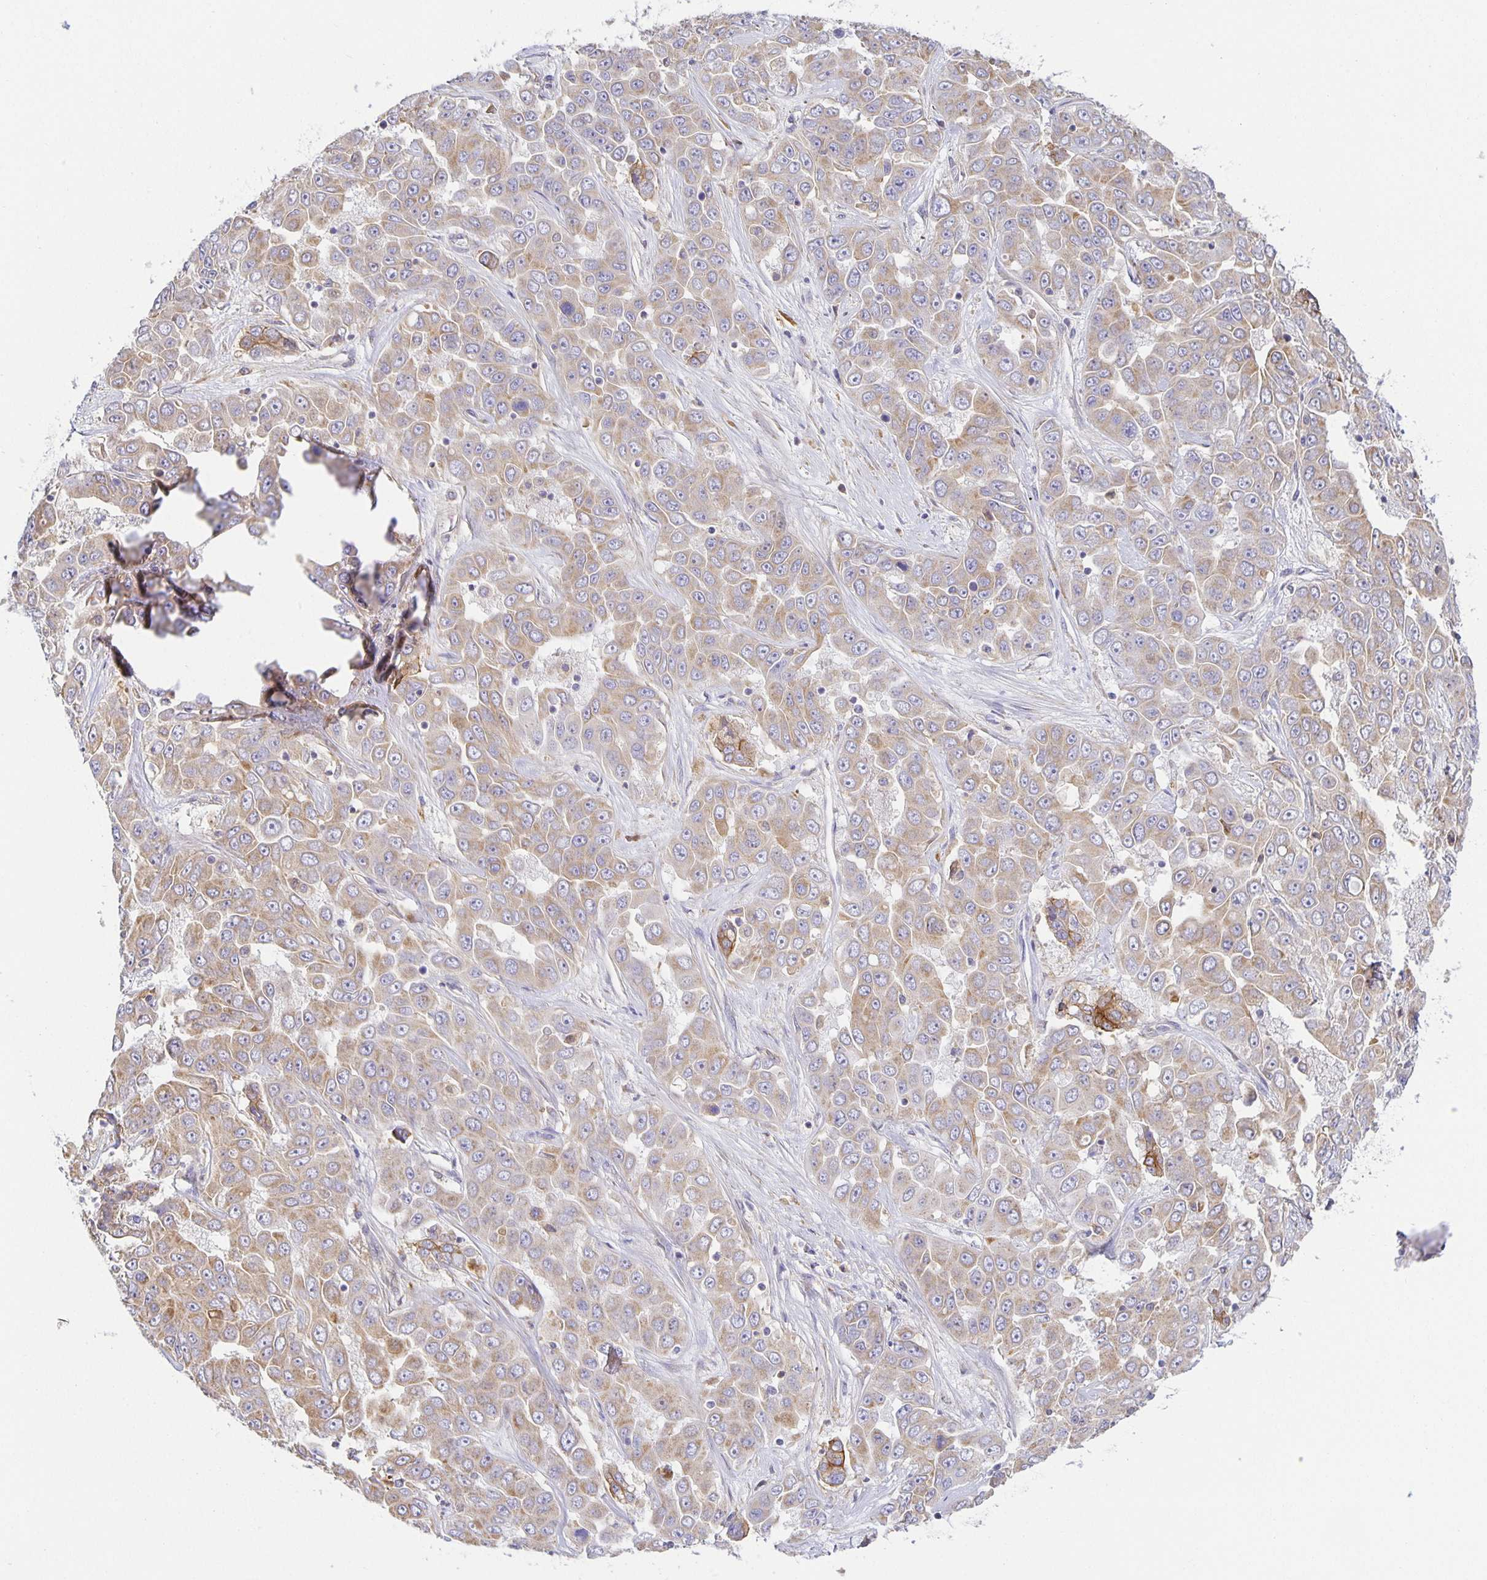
{"staining": {"intensity": "moderate", "quantity": "25%-75%", "location": "cytoplasmic/membranous"}, "tissue": "liver cancer", "cell_type": "Tumor cells", "image_type": "cancer", "snomed": [{"axis": "morphology", "description": "Cholangiocarcinoma"}, {"axis": "topography", "description": "Liver"}], "caption": "Moderate cytoplasmic/membranous positivity is appreciated in approximately 25%-75% of tumor cells in liver cancer.", "gene": "FLRT3", "patient": {"sex": "female", "age": 52}}